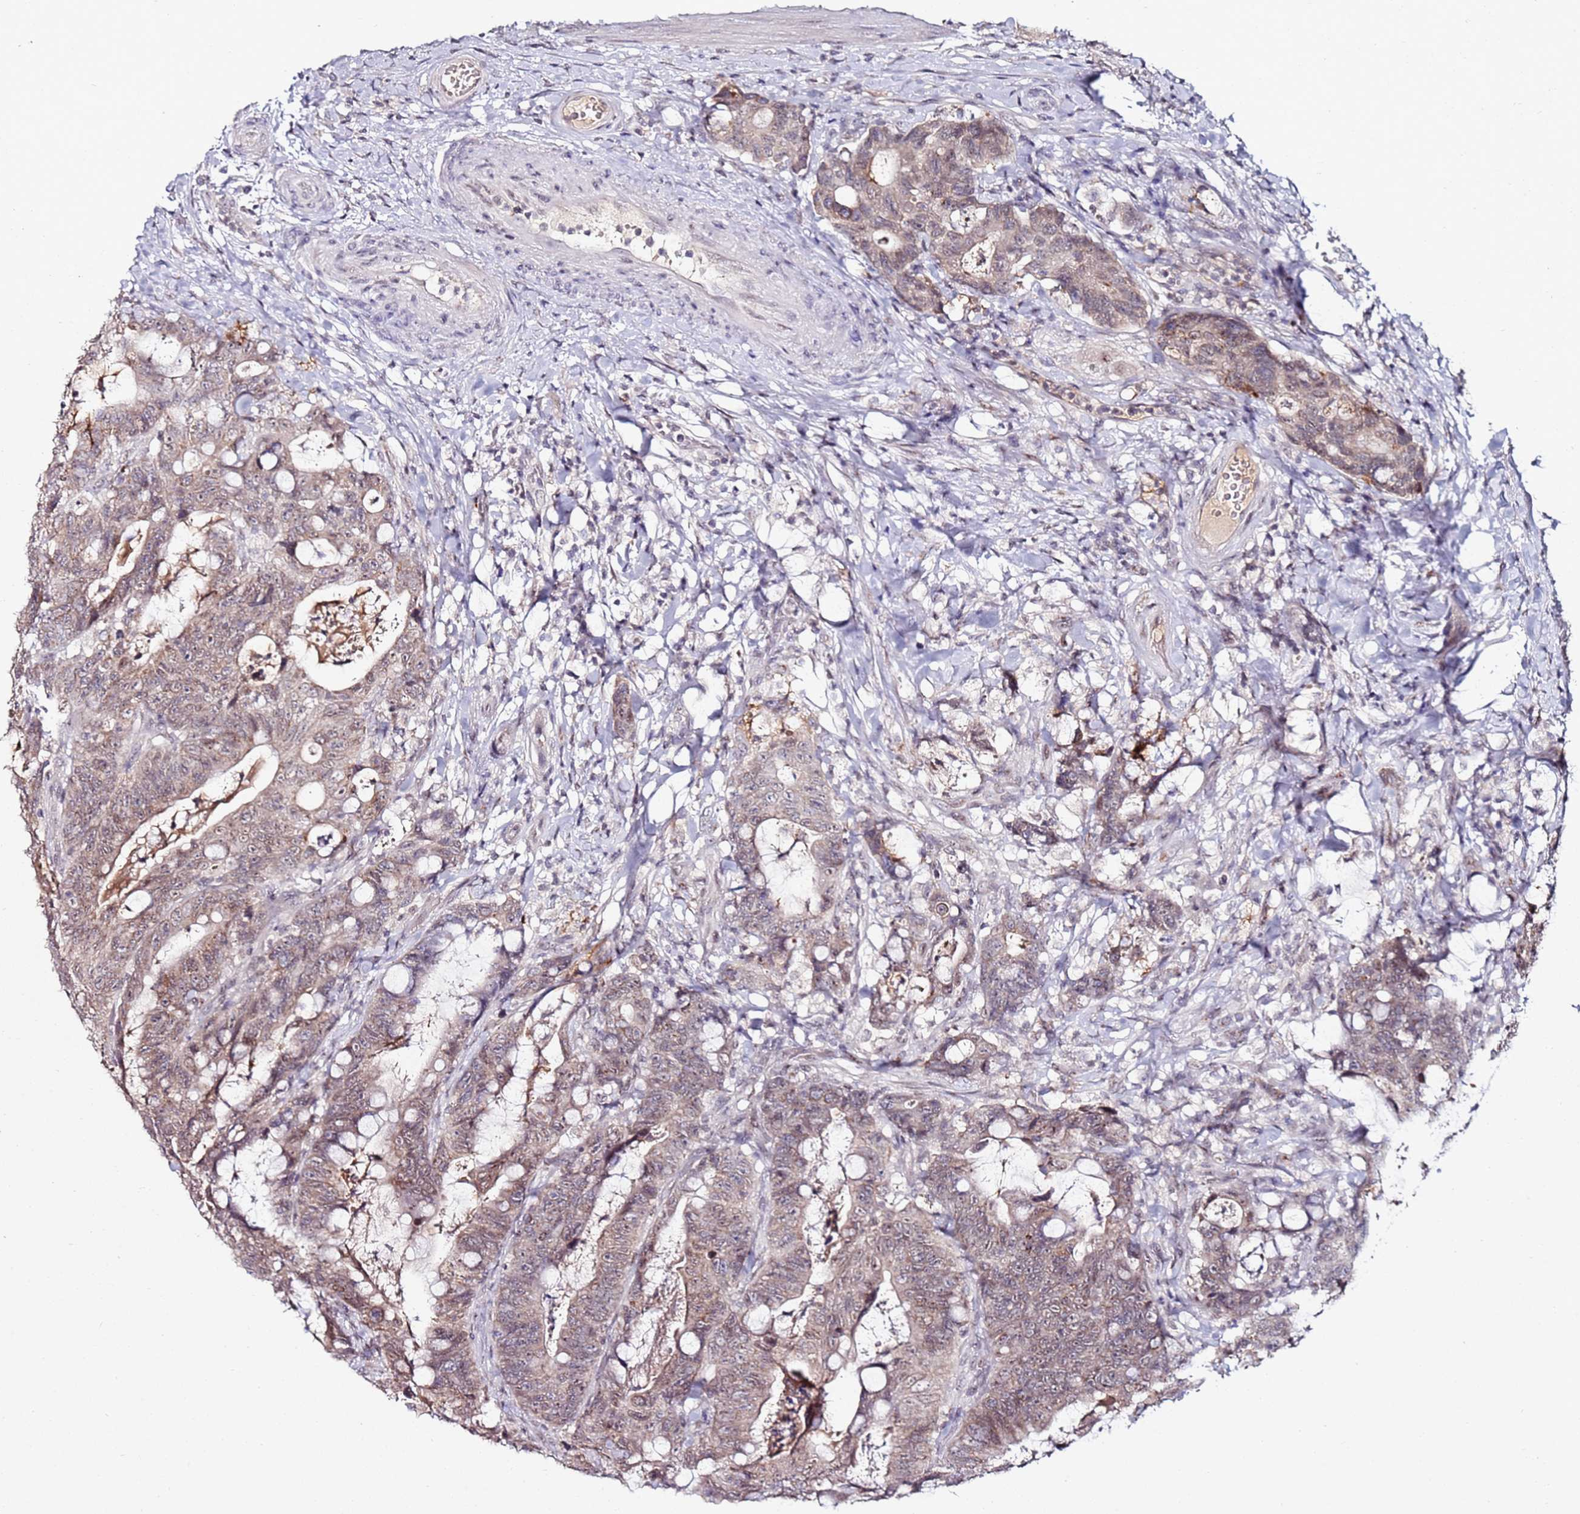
{"staining": {"intensity": "weak", "quantity": "25%-75%", "location": "nuclear"}, "tissue": "colorectal cancer", "cell_type": "Tumor cells", "image_type": "cancer", "snomed": [{"axis": "morphology", "description": "Adenocarcinoma, NOS"}, {"axis": "topography", "description": "Colon"}], "caption": "Colorectal adenocarcinoma was stained to show a protein in brown. There is low levels of weak nuclear positivity in about 25%-75% of tumor cells.", "gene": "DUSP28", "patient": {"sex": "female", "age": 82}}